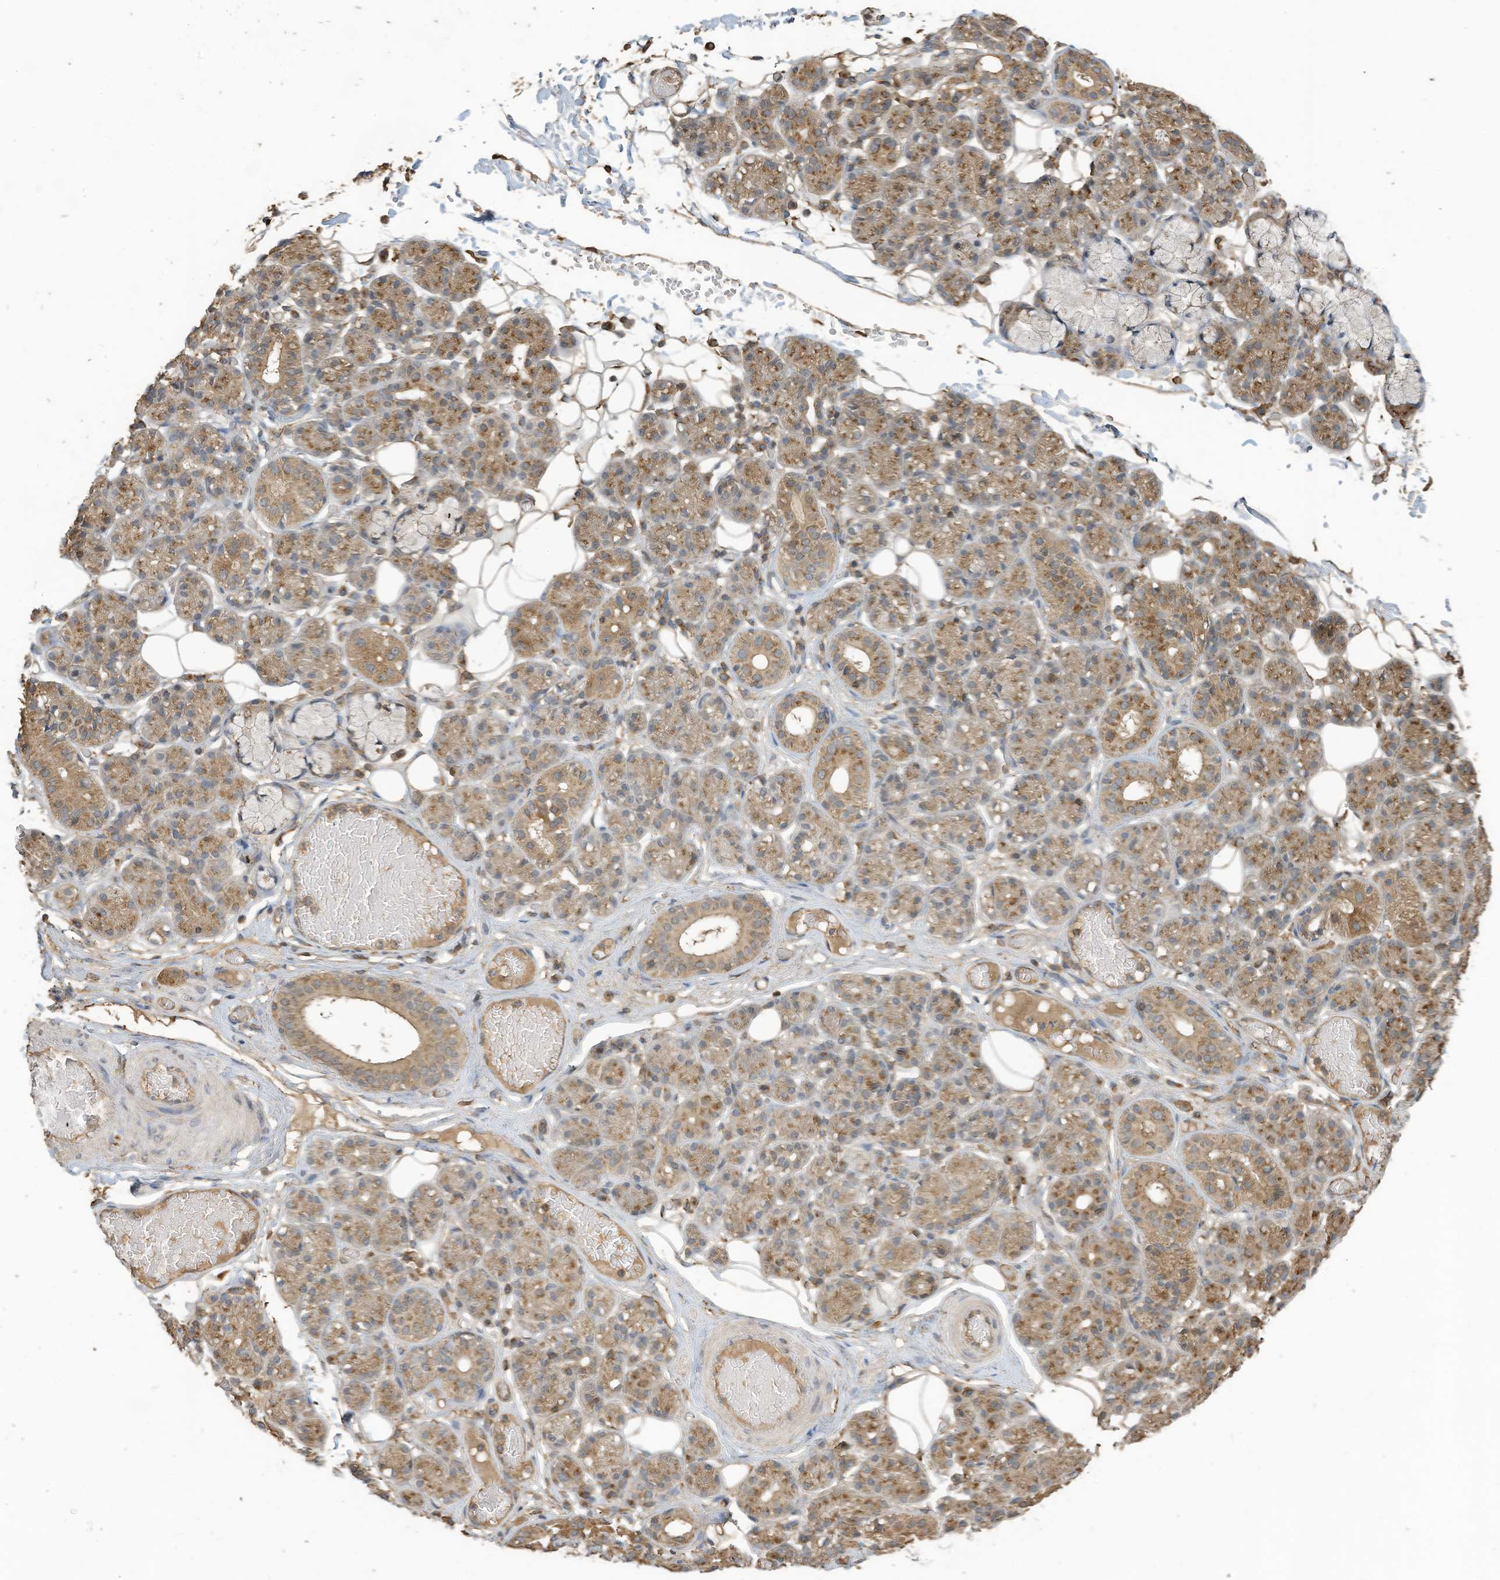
{"staining": {"intensity": "moderate", "quantity": ">75%", "location": "cytoplasmic/membranous"}, "tissue": "salivary gland", "cell_type": "Glandular cells", "image_type": "normal", "snomed": [{"axis": "morphology", "description": "Normal tissue, NOS"}, {"axis": "topography", "description": "Salivary gland"}], "caption": "Protein expression analysis of benign human salivary gland reveals moderate cytoplasmic/membranous staining in approximately >75% of glandular cells. (DAB (3,3'-diaminobenzidine) = brown stain, brightfield microscopy at high magnification).", "gene": "COX10", "patient": {"sex": "male", "age": 63}}